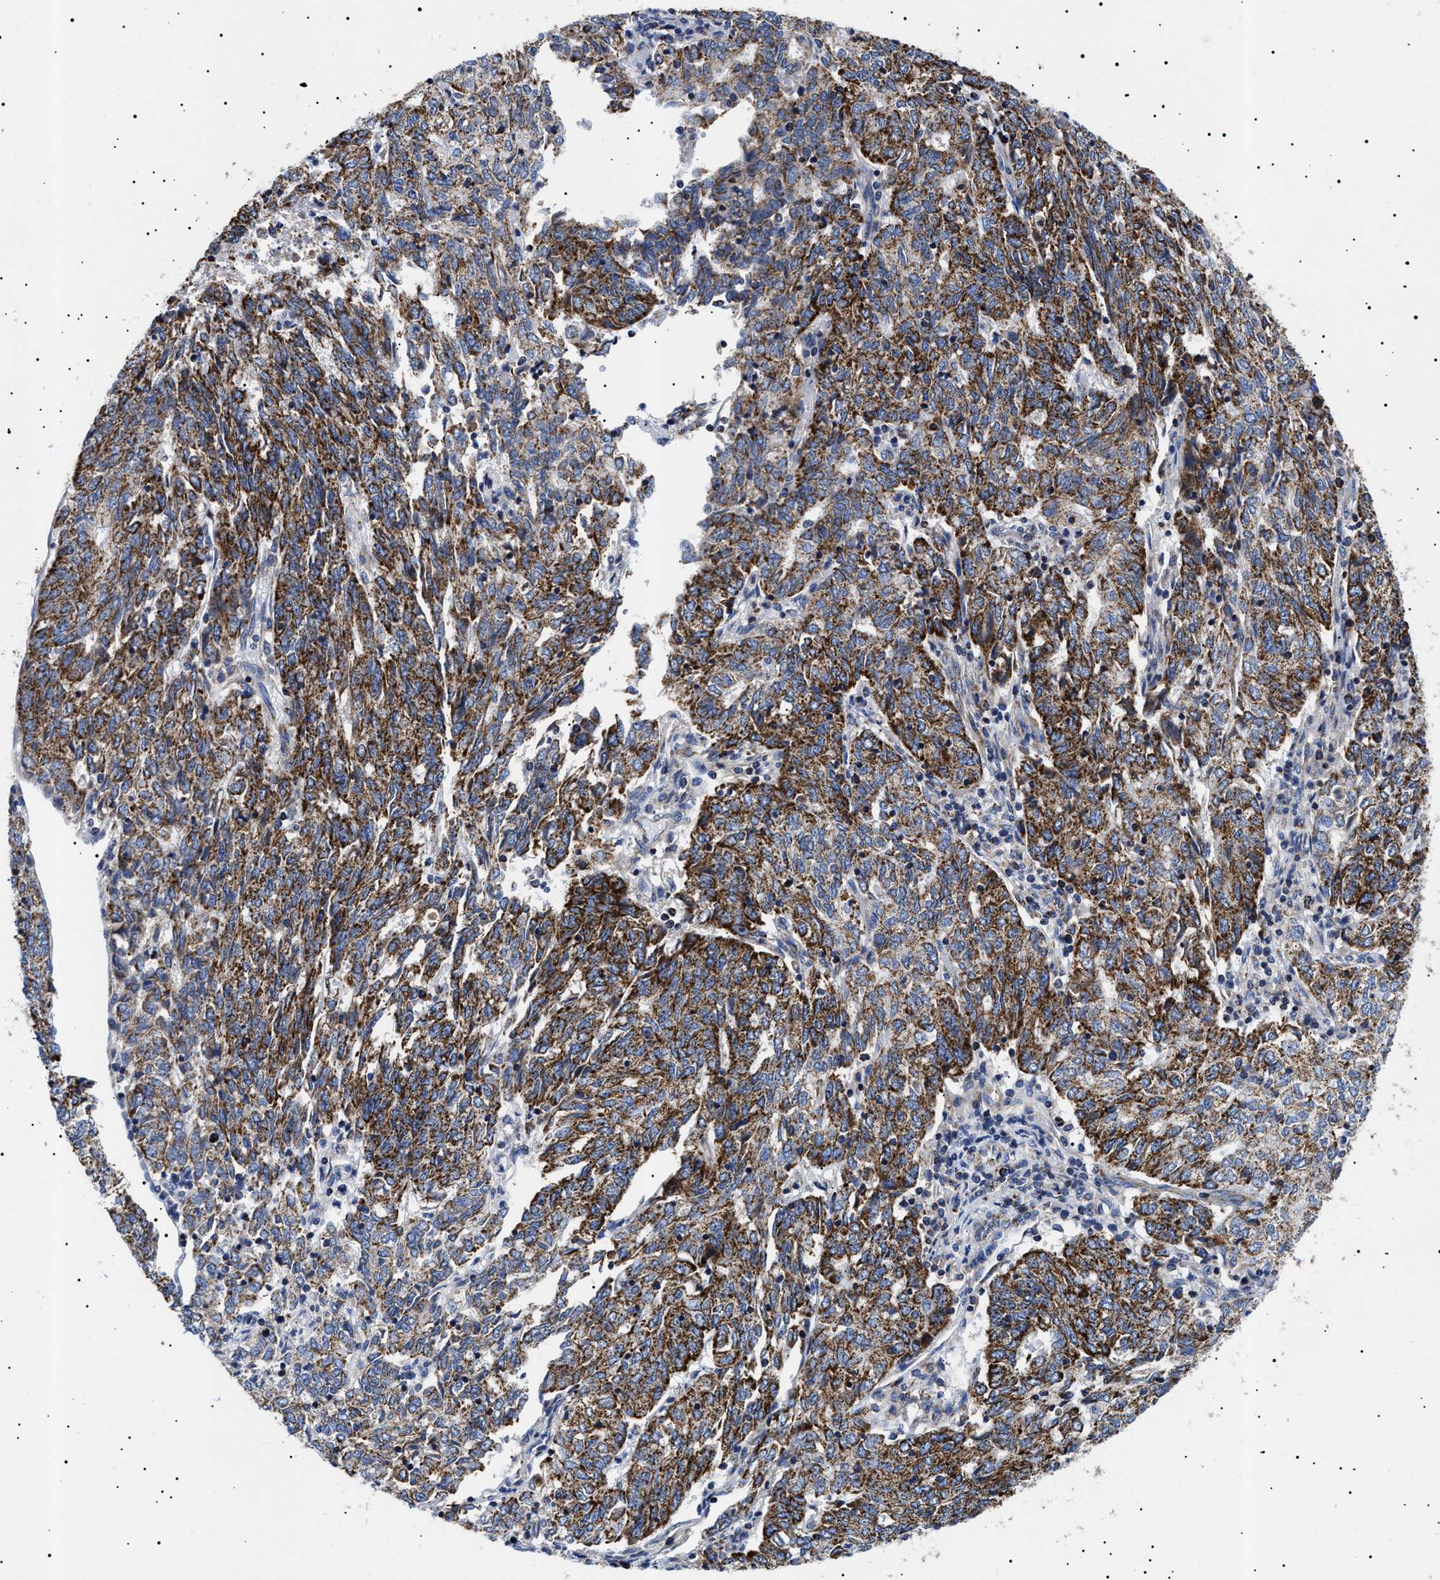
{"staining": {"intensity": "strong", "quantity": ">75%", "location": "cytoplasmic/membranous"}, "tissue": "endometrial cancer", "cell_type": "Tumor cells", "image_type": "cancer", "snomed": [{"axis": "morphology", "description": "Adenocarcinoma, NOS"}, {"axis": "topography", "description": "Endometrium"}], "caption": "A high amount of strong cytoplasmic/membranous positivity is appreciated in about >75% of tumor cells in endometrial cancer (adenocarcinoma) tissue.", "gene": "CHRDL2", "patient": {"sex": "female", "age": 80}}